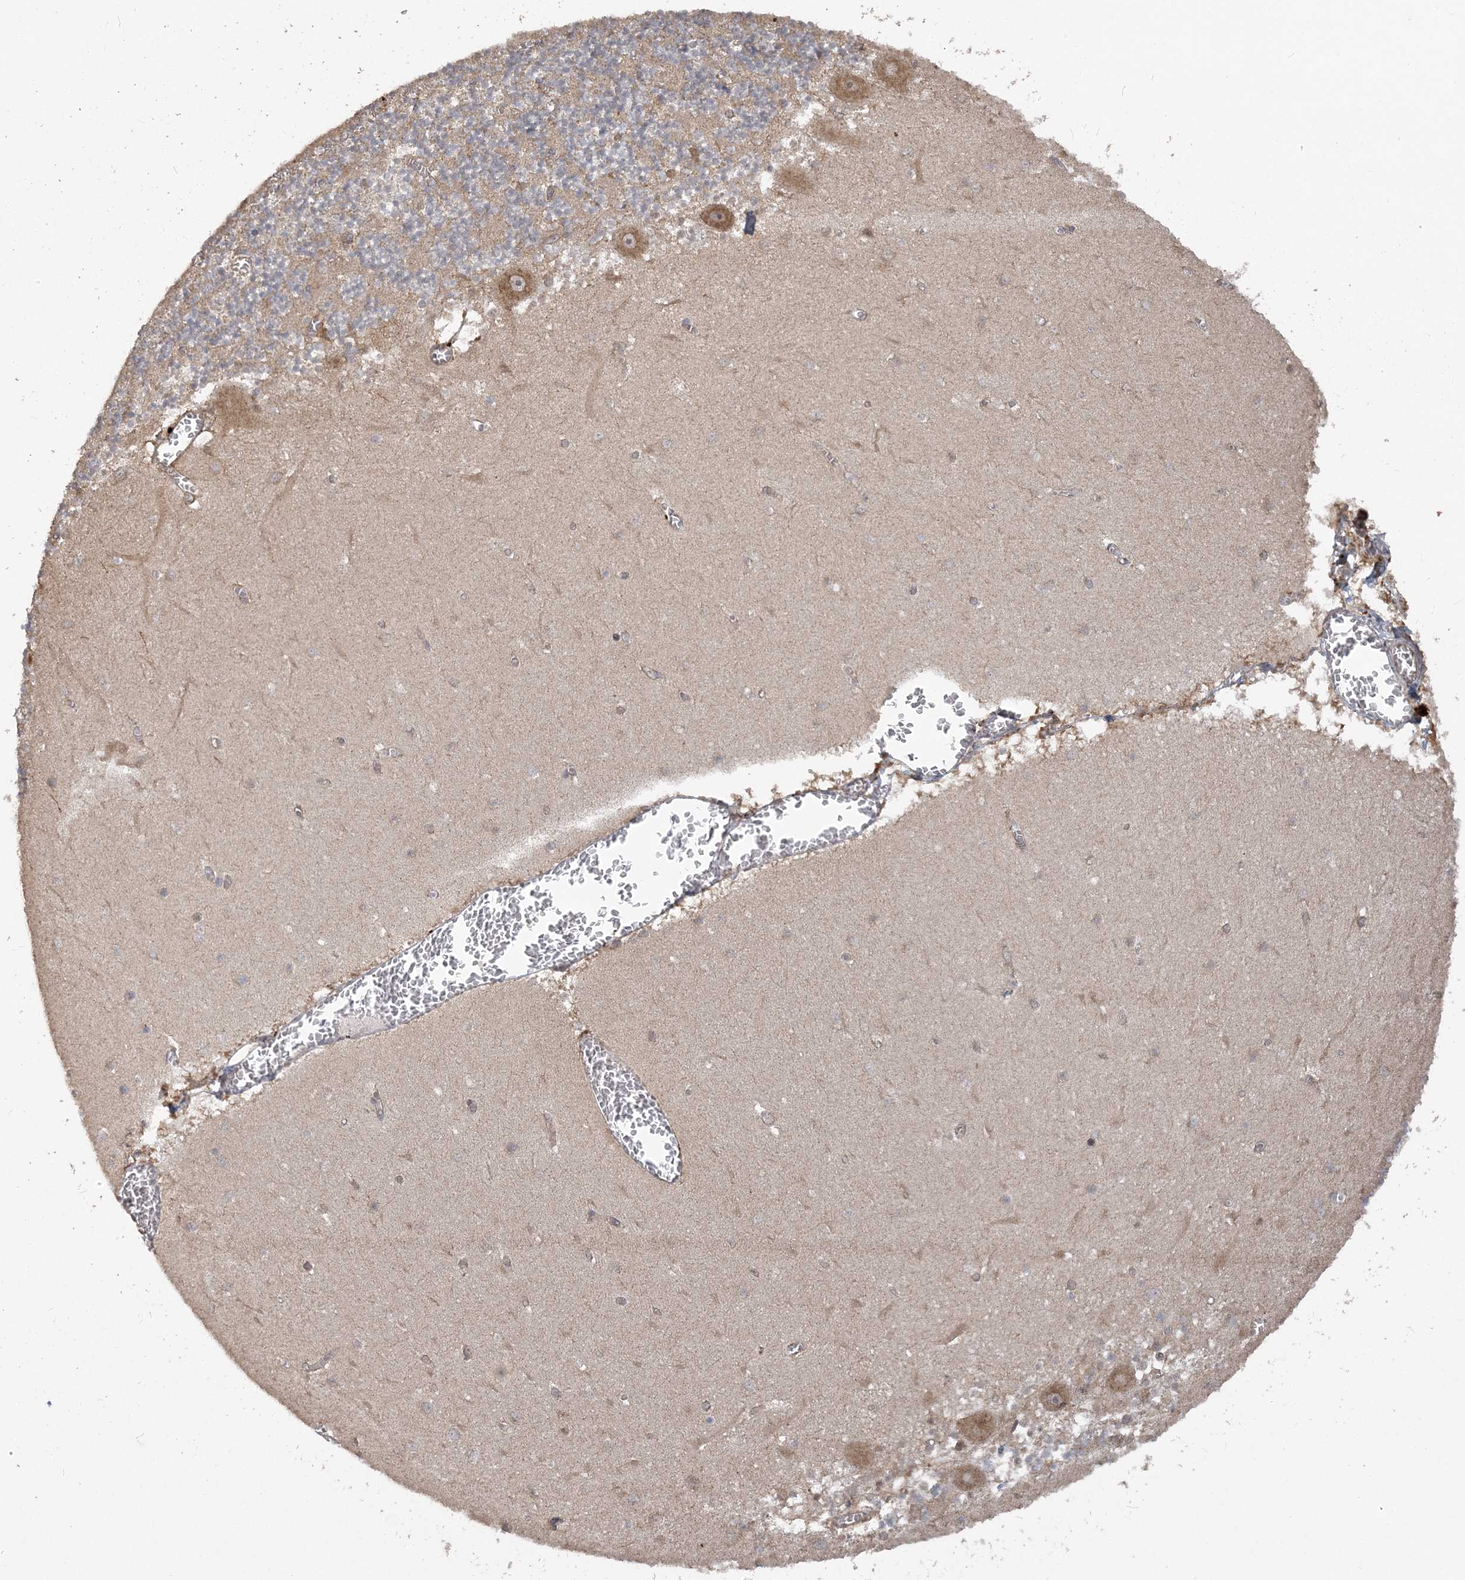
{"staining": {"intensity": "weak", "quantity": "25%-75%", "location": "cytoplasmic/membranous"}, "tissue": "cerebellum", "cell_type": "Cells in granular layer", "image_type": "normal", "snomed": [{"axis": "morphology", "description": "Normal tissue, NOS"}, {"axis": "topography", "description": "Cerebellum"}], "caption": "High-magnification brightfield microscopy of unremarkable cerebellum stained with DAB (brown) and counterstained with hematoxylin (blue). cells in granular layer exhibit weak cytoplasmic/membranous staining is appreciated in approximately25%-75% of cells.", "gene": "HERPUD1", "patient": {"sex": "female", "age": 28}}